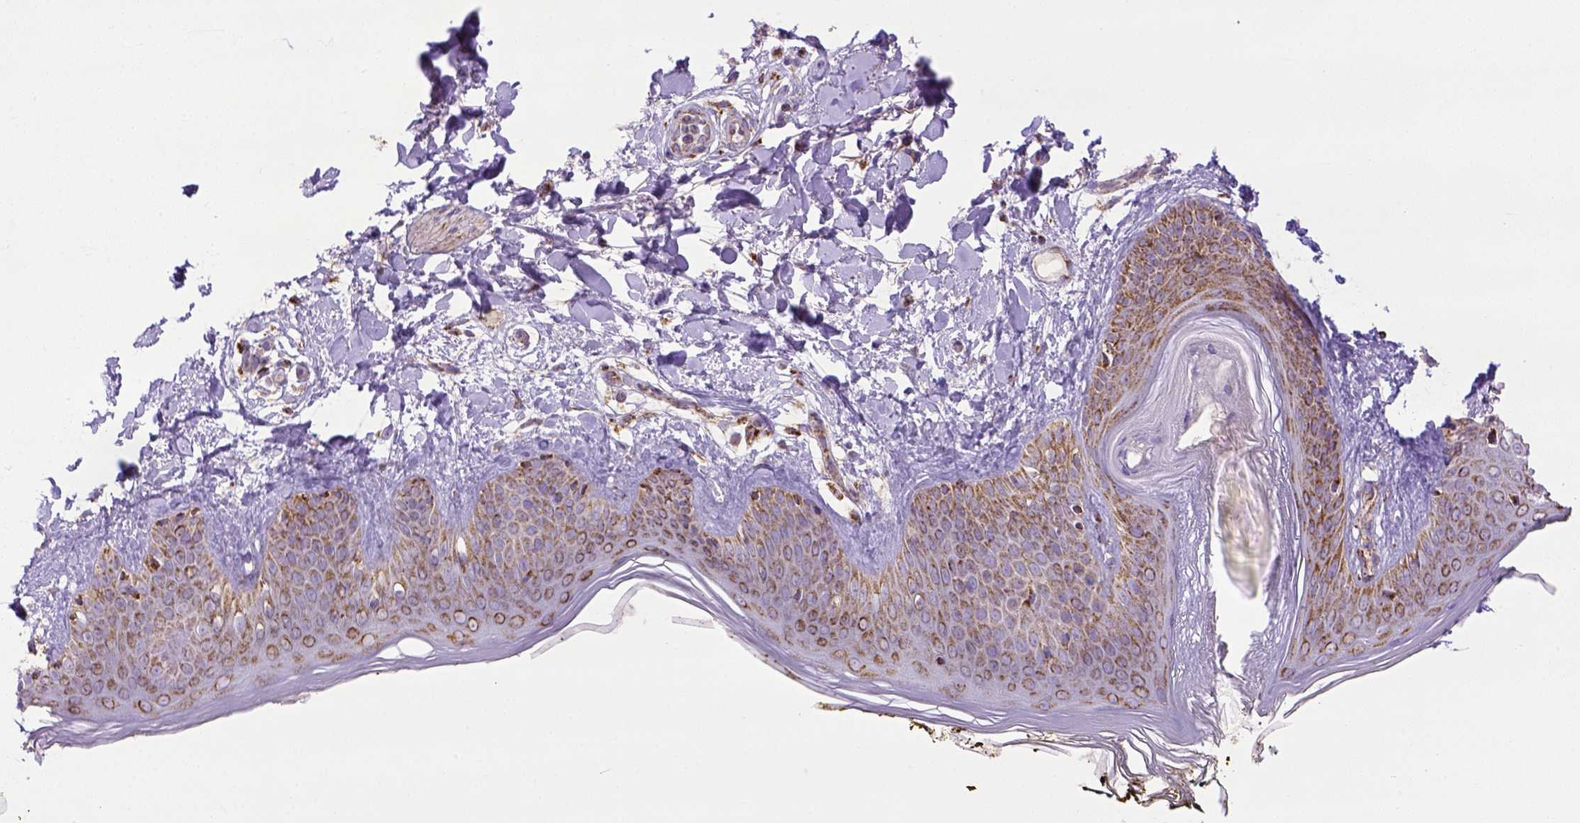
{"staining": {"intensity": "strong", "quantity": ">75%", "location": "cytoplasmic/membranous"}, "tissue": "skin", "cell_type": "Fibroblasts", "image_type": "normal", "snomed": [{"axis": "morphology", "description": "Normal tissue, NOS"}, {"axis": "topography", "description": "Skin"}], "caption": "Fibroblasts reveal high levels of strong cytoplasmic/membranous expression in about >75% of cells in benign skin. Ihc stains the protein of interest in brown and the nuclei are stained blue.", "gene": "MT", "patient": {"sex": "female", "age": 34}}